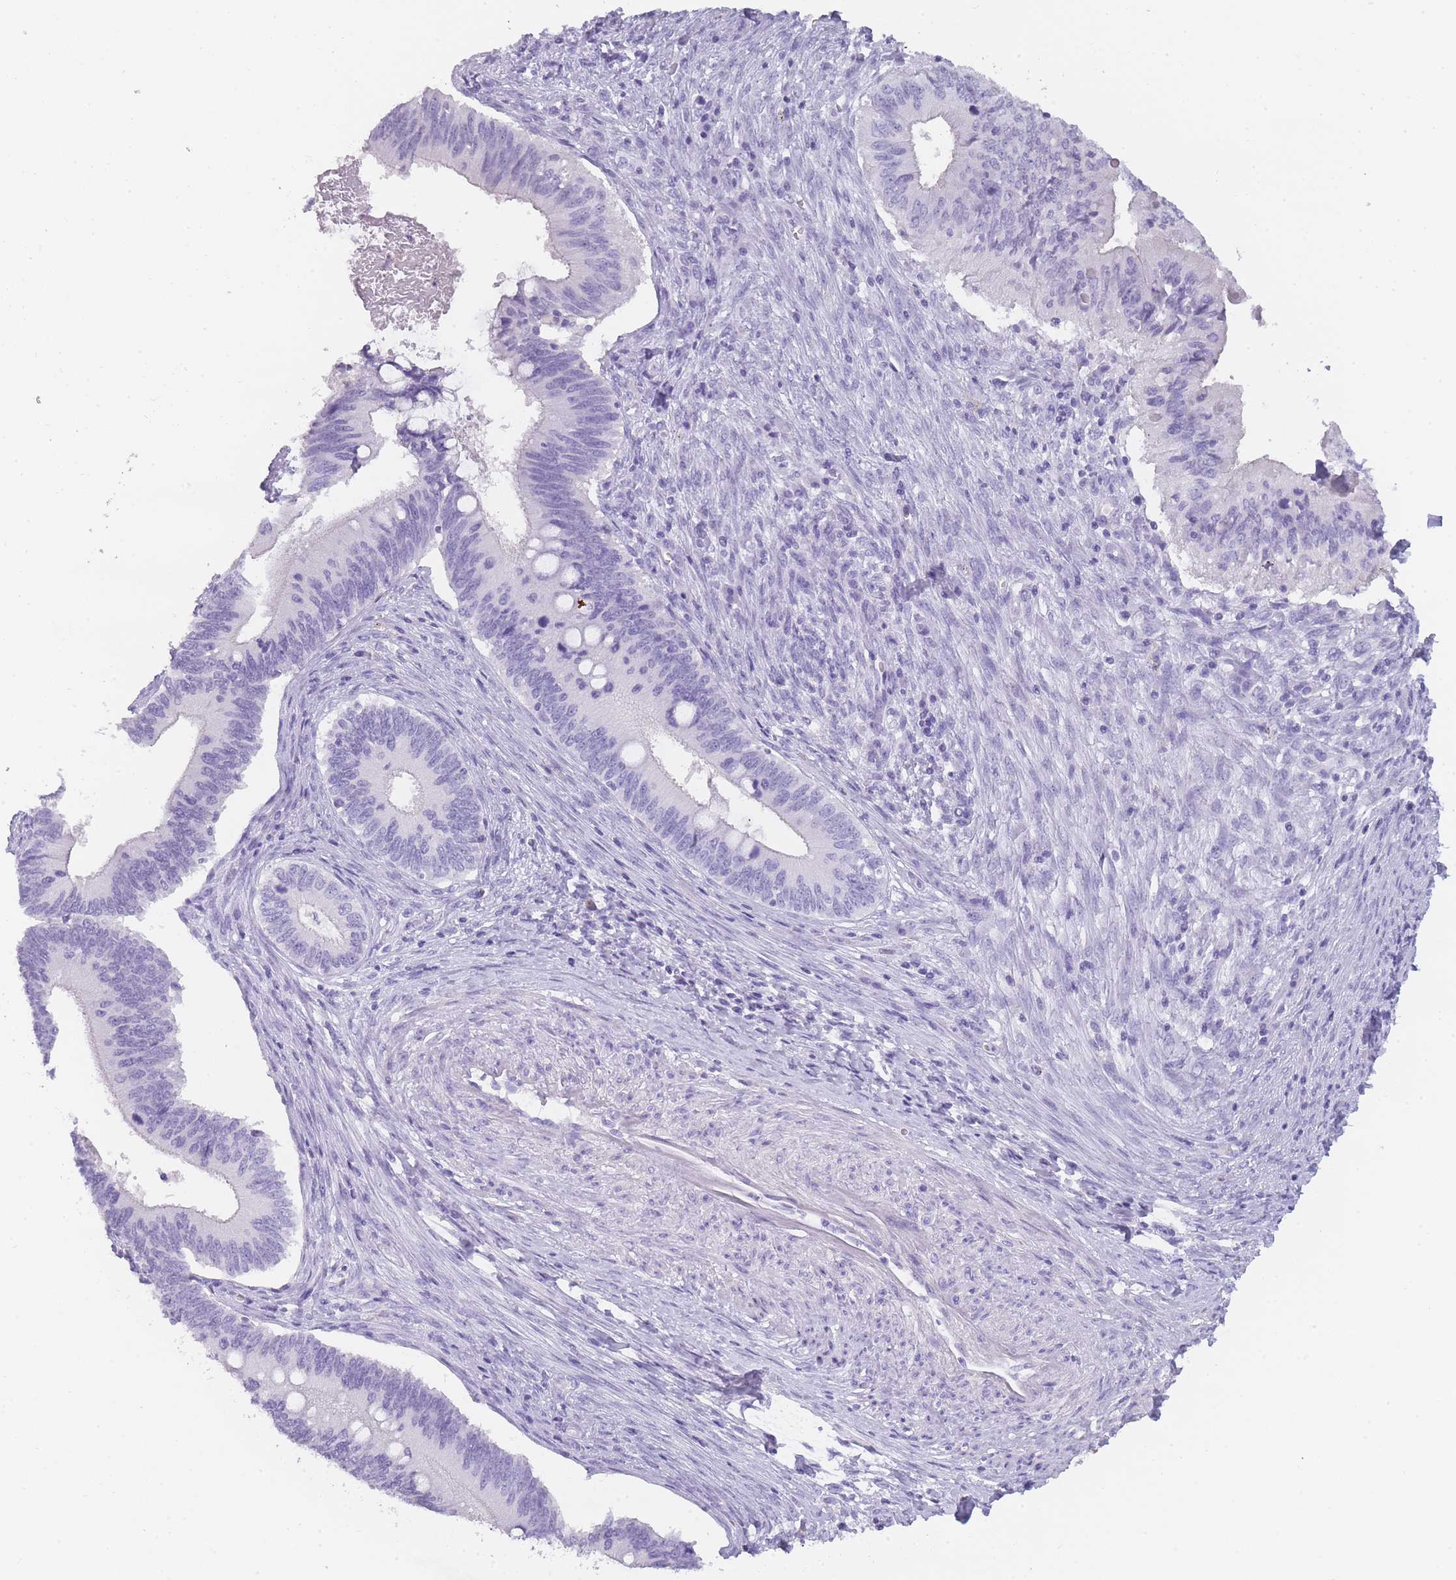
{"staining": {"intensity": "negative", "quantity": "none", "location": "none"}, "tissue": "cervical cancer", "cell_type": "Tumor cells", "image_type": "cancer", "snomed": [{"axis": "morphology", "description": "Adenocarcinoma, NOS"}, {"axis": "topography", "description": "Cervix"}], "caption": "IHC of adenocarcinoma (cervical) exhibits no expression in tumor cells.", "gene": "TCP11", "patient": {"sex": "female", "age": 42}}